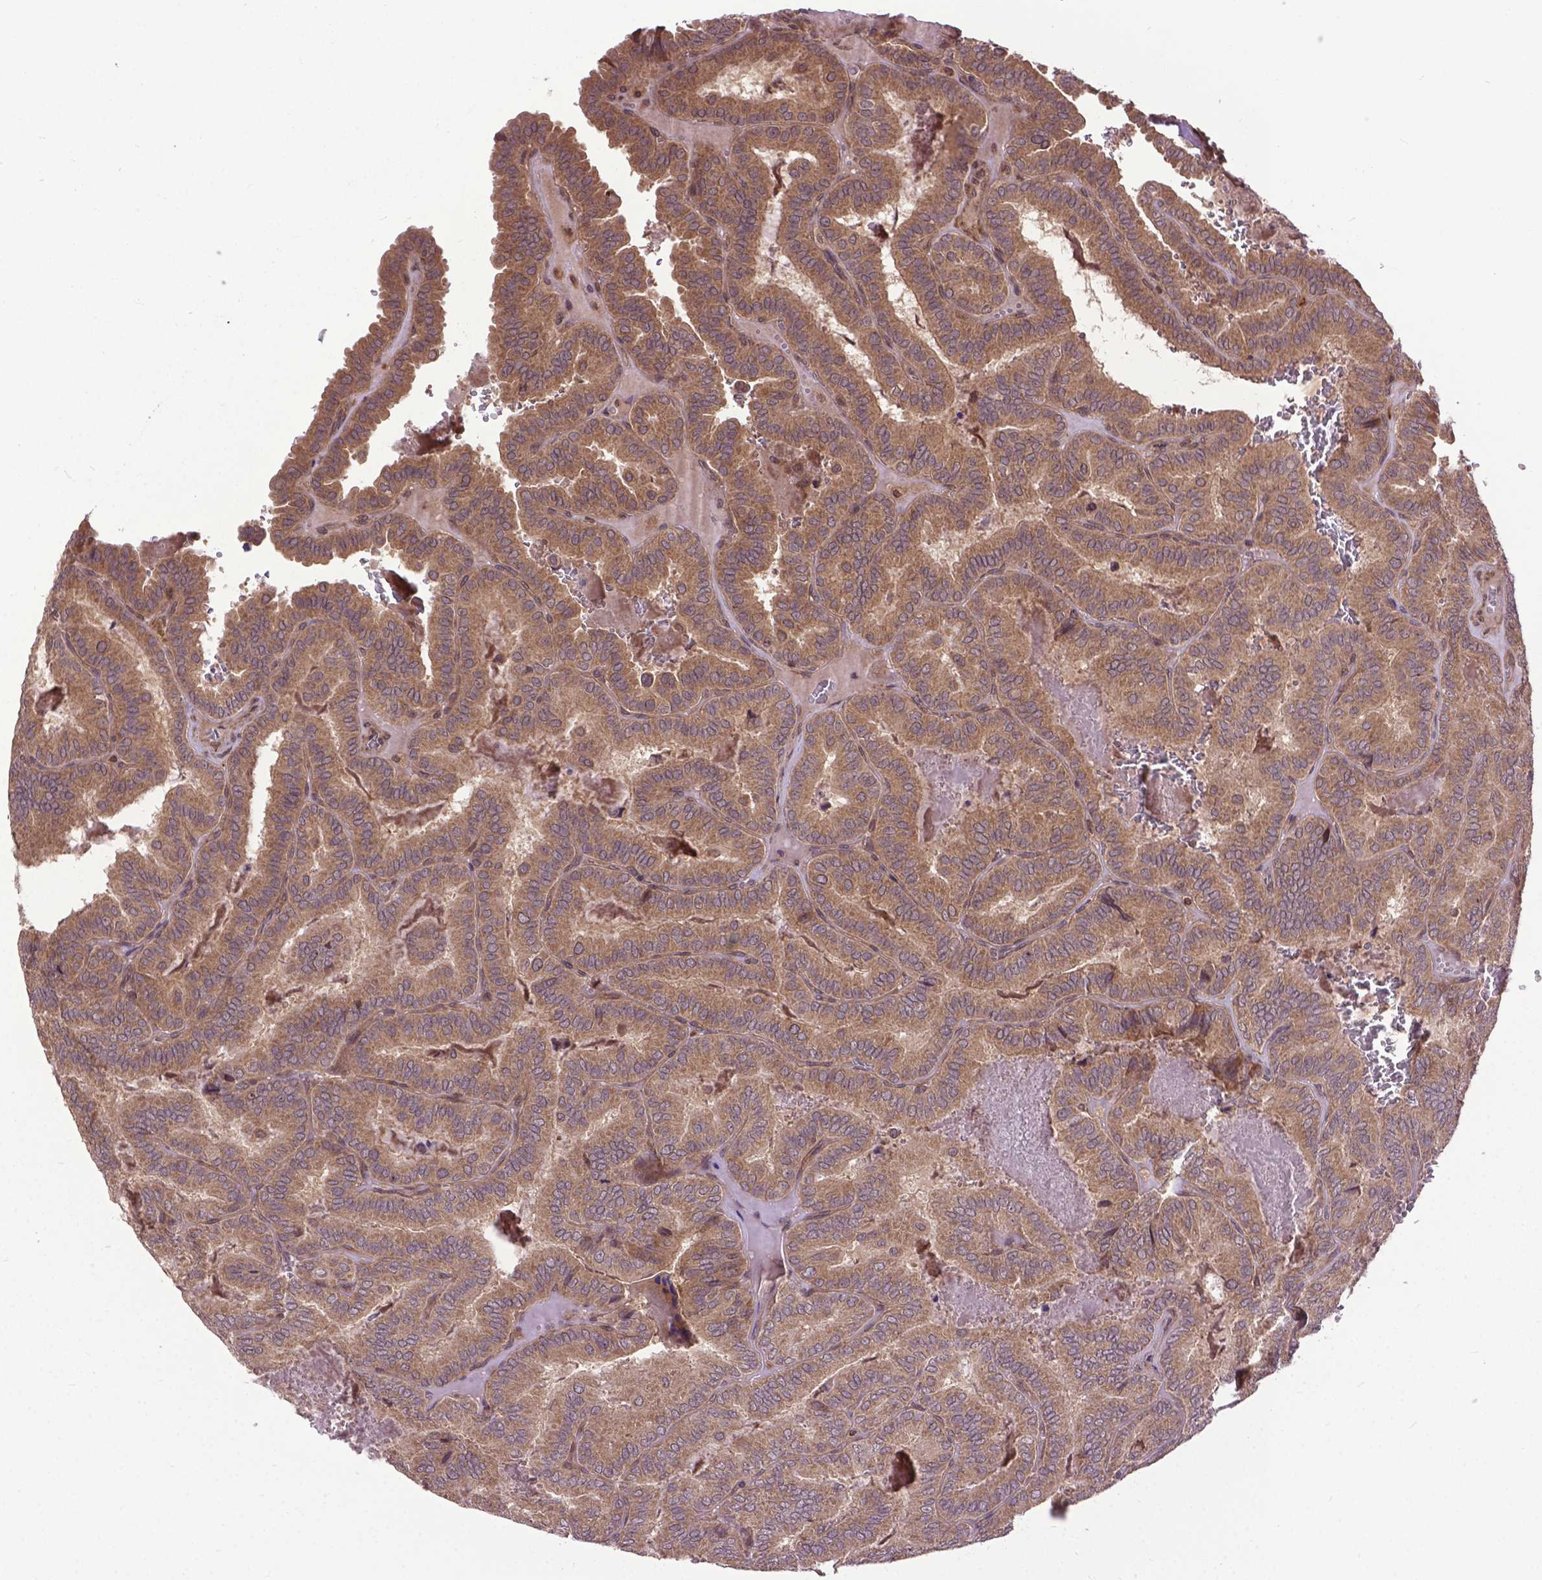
{"staining": {"intensity": "moderate", "quantity": ">75%", "location": "cytoplasmic/membranous"}, "tissue": "thyroid cancer", "cell_type": "Tumor cells", "image_type": "cancer", "snomed": [{"axis": "morphology", "description": "Papillary adenocarcinoma, NOS"}, {"axis": "topography", "description": "Thyroid gland"}], "caption": "The image displays immunohistochemical staining of papillary adenocarcinoma (thyroid). There is moderate cytoplasmic/membranous expression is identified in about >75% of tumor cells.", "gene": "ZNF616", "patient": {"sex": "female", "age": 75}}